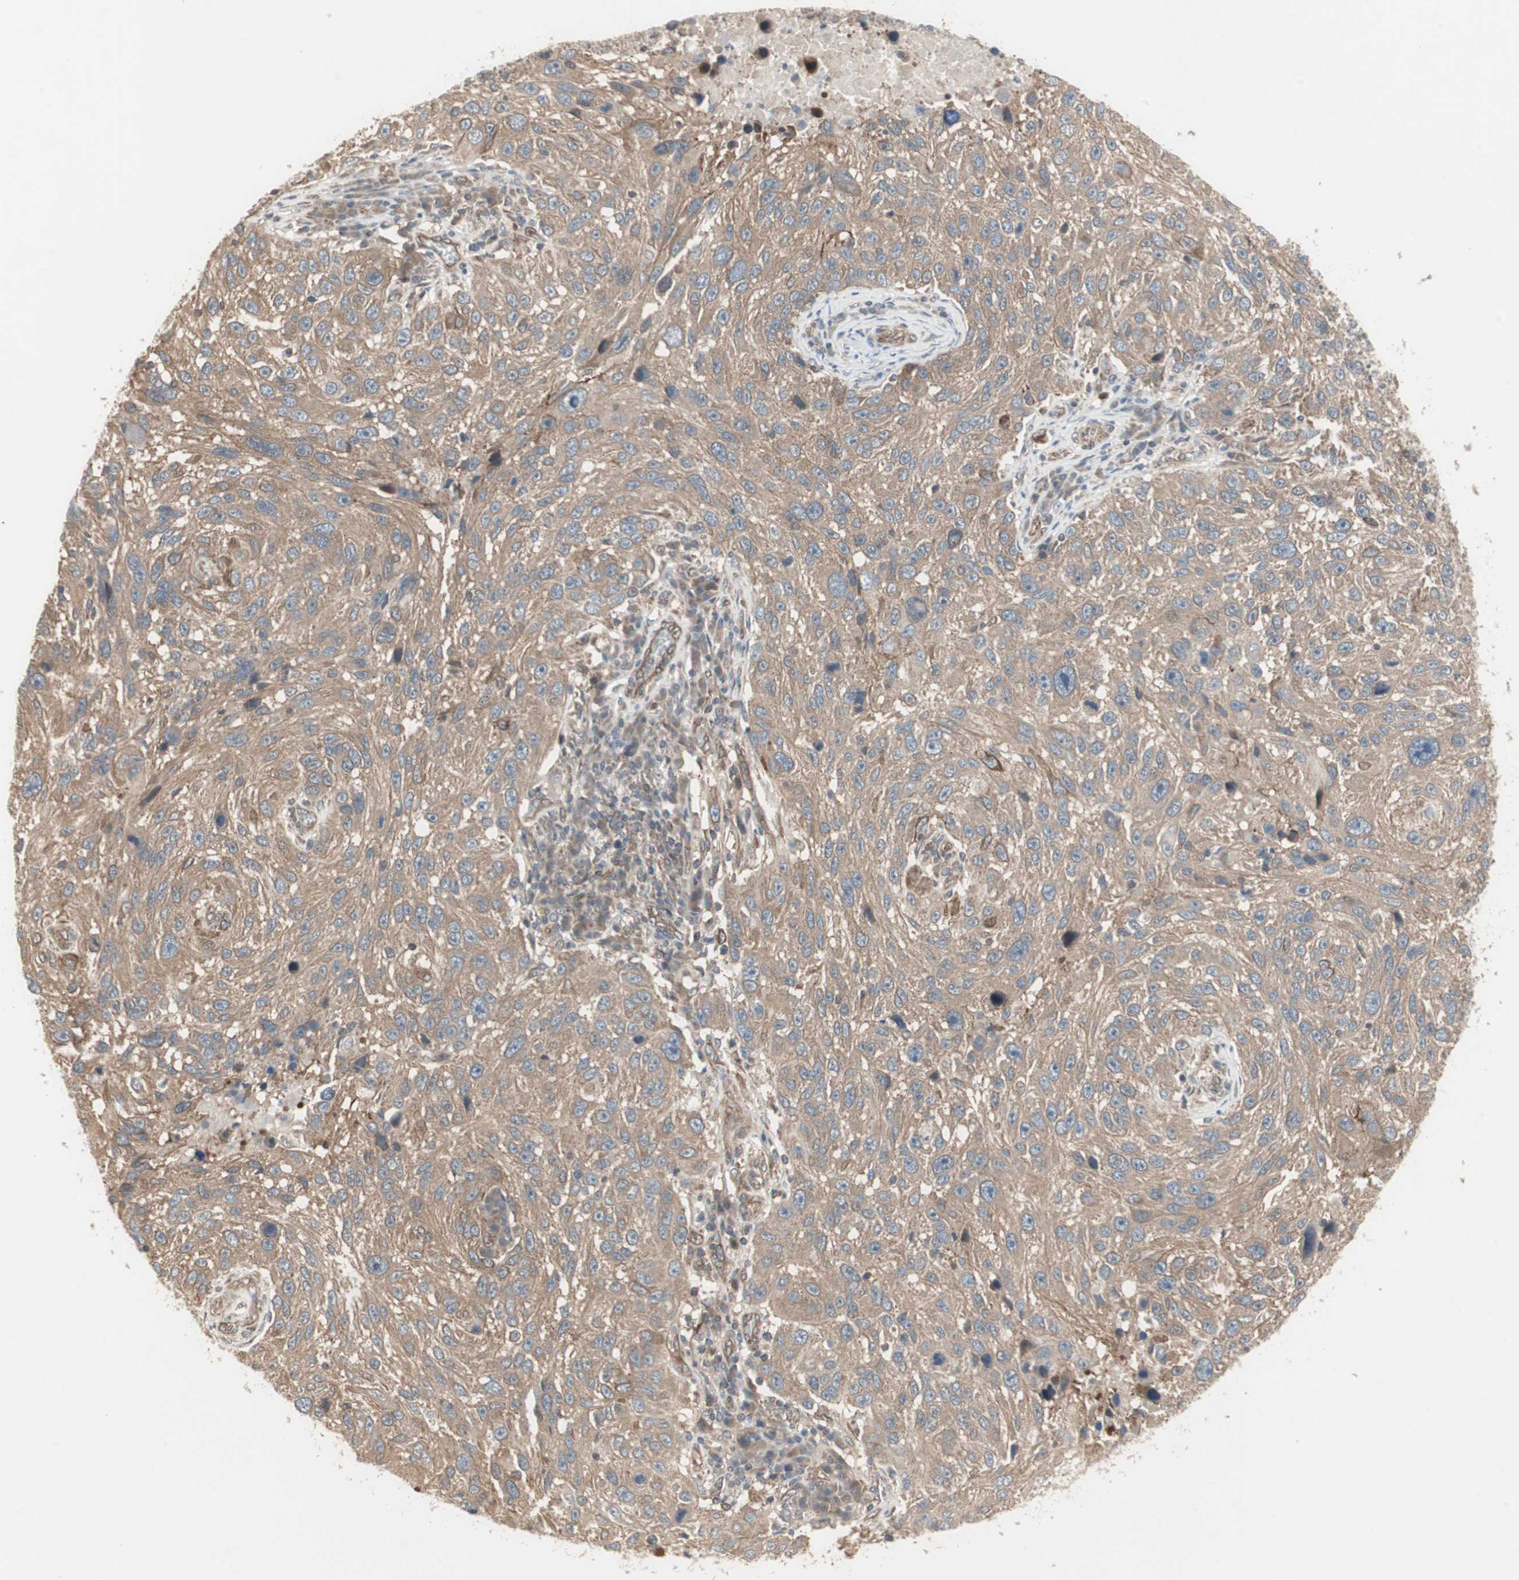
{"staining": {"intensity": "weak", "quantity": ">75%", "location": "cytoplasmic/membranous"}, "tissue": "melanoma", "cell_type": "Tumor cells", "image_type": "cancer", "snomed": [{"axis": "morphology", "description": "Malignant melanoma, NOS"}, {"axis": "topography", "description": "Skin"}], "caption": "Immunohistochemistry (IHC) (DAB) staining of human malignant melanoma displays weak cytoplasmic/membranous protein expression in approximately >75% of tumor cells. The protein of interest is stained brown, and the nuclei are stained in blue (DAB (3,3'-diaminobenzidine) IHC with brightfield microscopy, high magnification).", "gene": "PFDN1", "patient": {"sex": "male", "age": 53}}